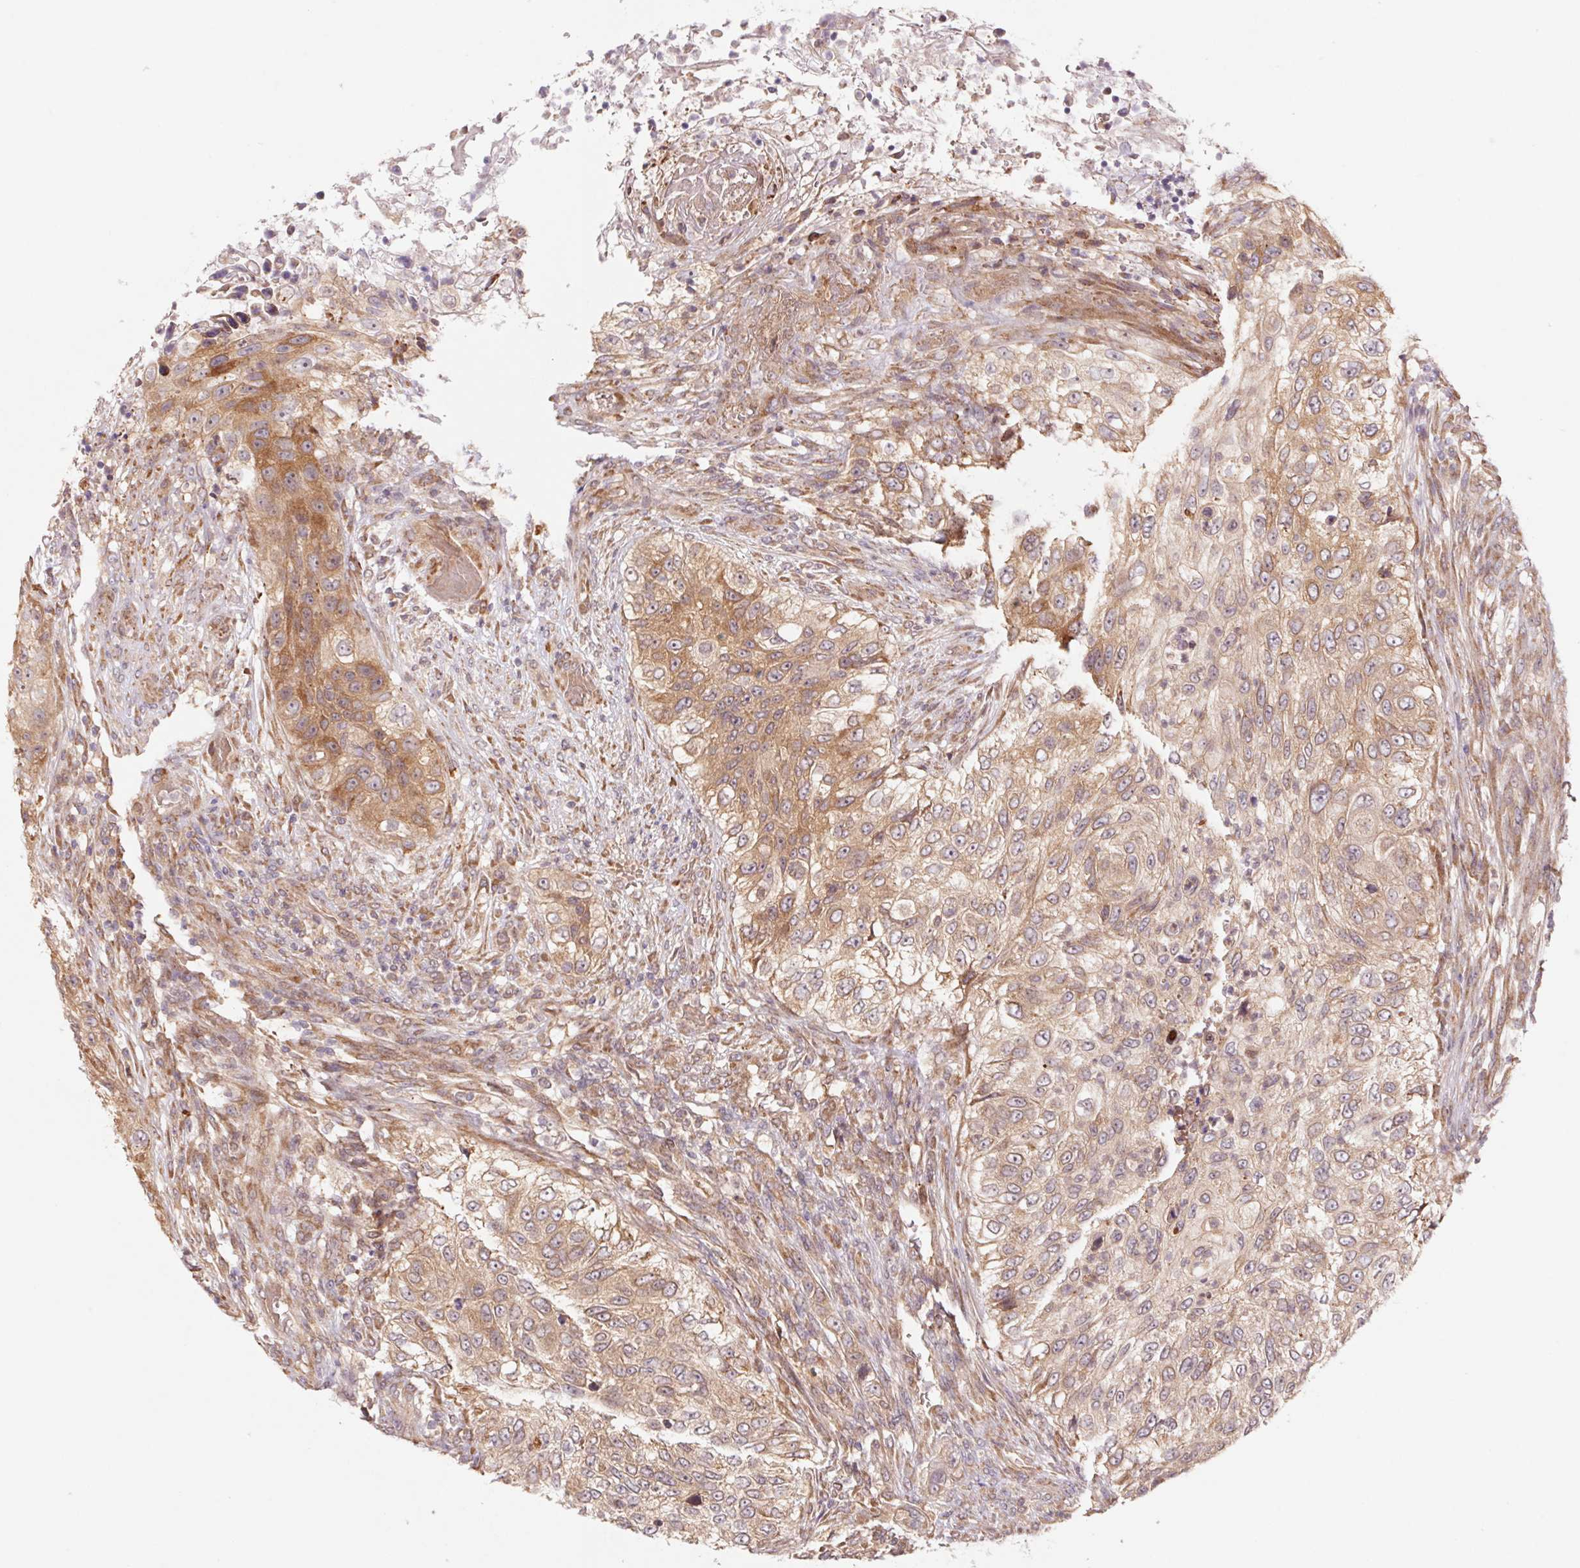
{"staining": {"intensity": "moderate", "quantity": "<25%", "location": "cytoplasmic/membranous"}, "tissue": "urothelial cancer", "cell_type": "Tumor cells", "image_type": "cancer", "snomed": [{"axis": "morphology", "description": "Urothelial carcinoma, High grade"}, {"axis": "topography", "description": "Urinary bladder"}], "caption": "Human urothelial cancer stained with a brown dye demonstrates moderate cytoplasmic/membranous positive expression in approximately <25% of tumor cells.", "gene": "RRM1", "patient": {"sex": "female", "age": 60}}